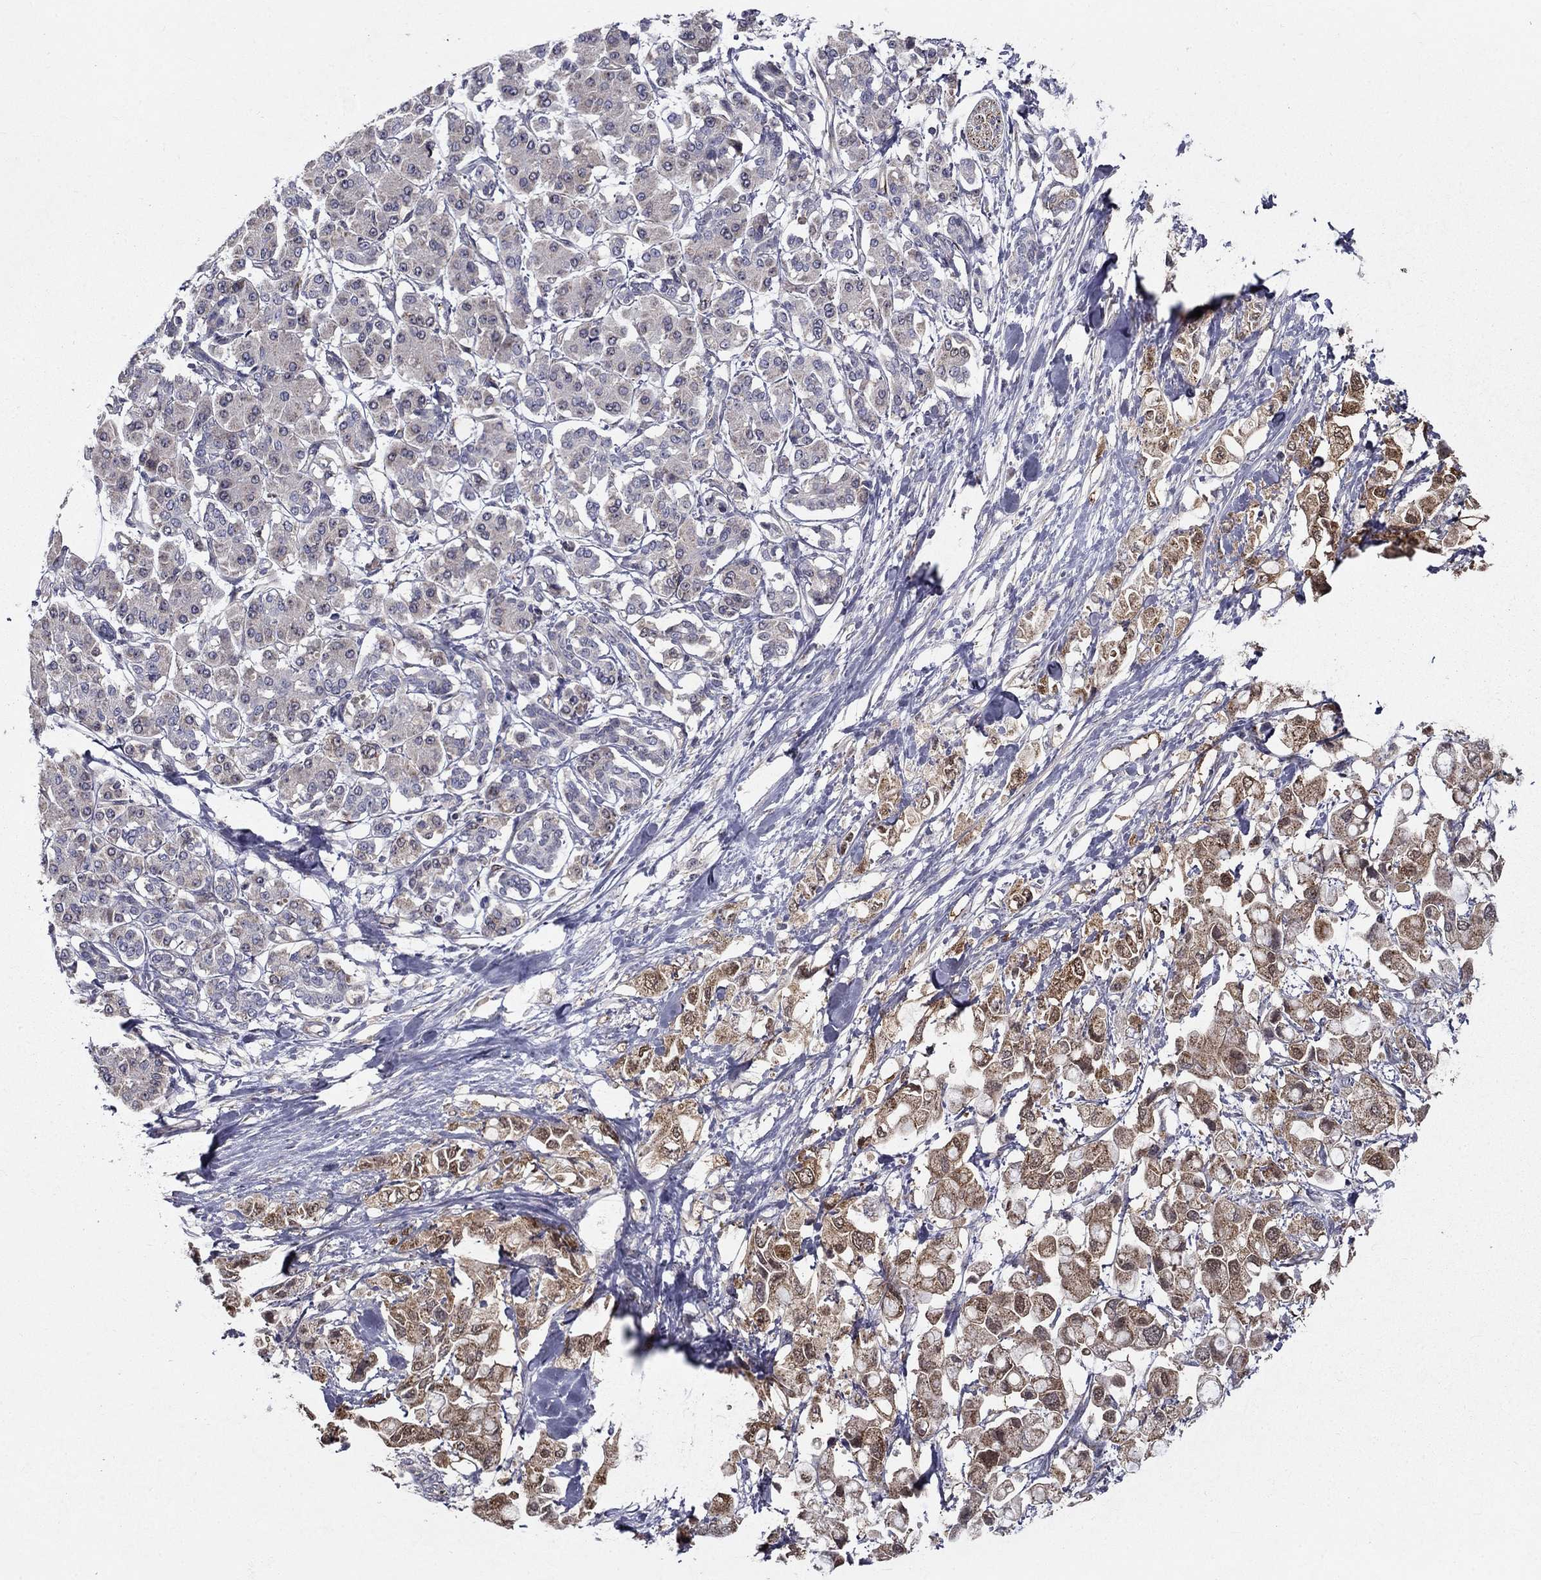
{"staining": {"intensity": "moderate", "quantity": "25%-75%", "location": "cytoplasmic/membranous"}, "tissue": "pancreatic cancer", "cell_type": "Tumor cells", "image_type": "cancer", "snomed": [{"axis": "morphology", "description": "Adenocarcinoma, NOS"}, {"axis": "topography", "description": "Pancreas"}], "caption": "Protein staining of pancreatic cancer (adenocarcinoma) tissue shows moderate cytoplasmic/membranous expression in about 25%-75% of tumor cells.", "gene": "LACTB2", "patient": {"sex": "female", "age": 56}}